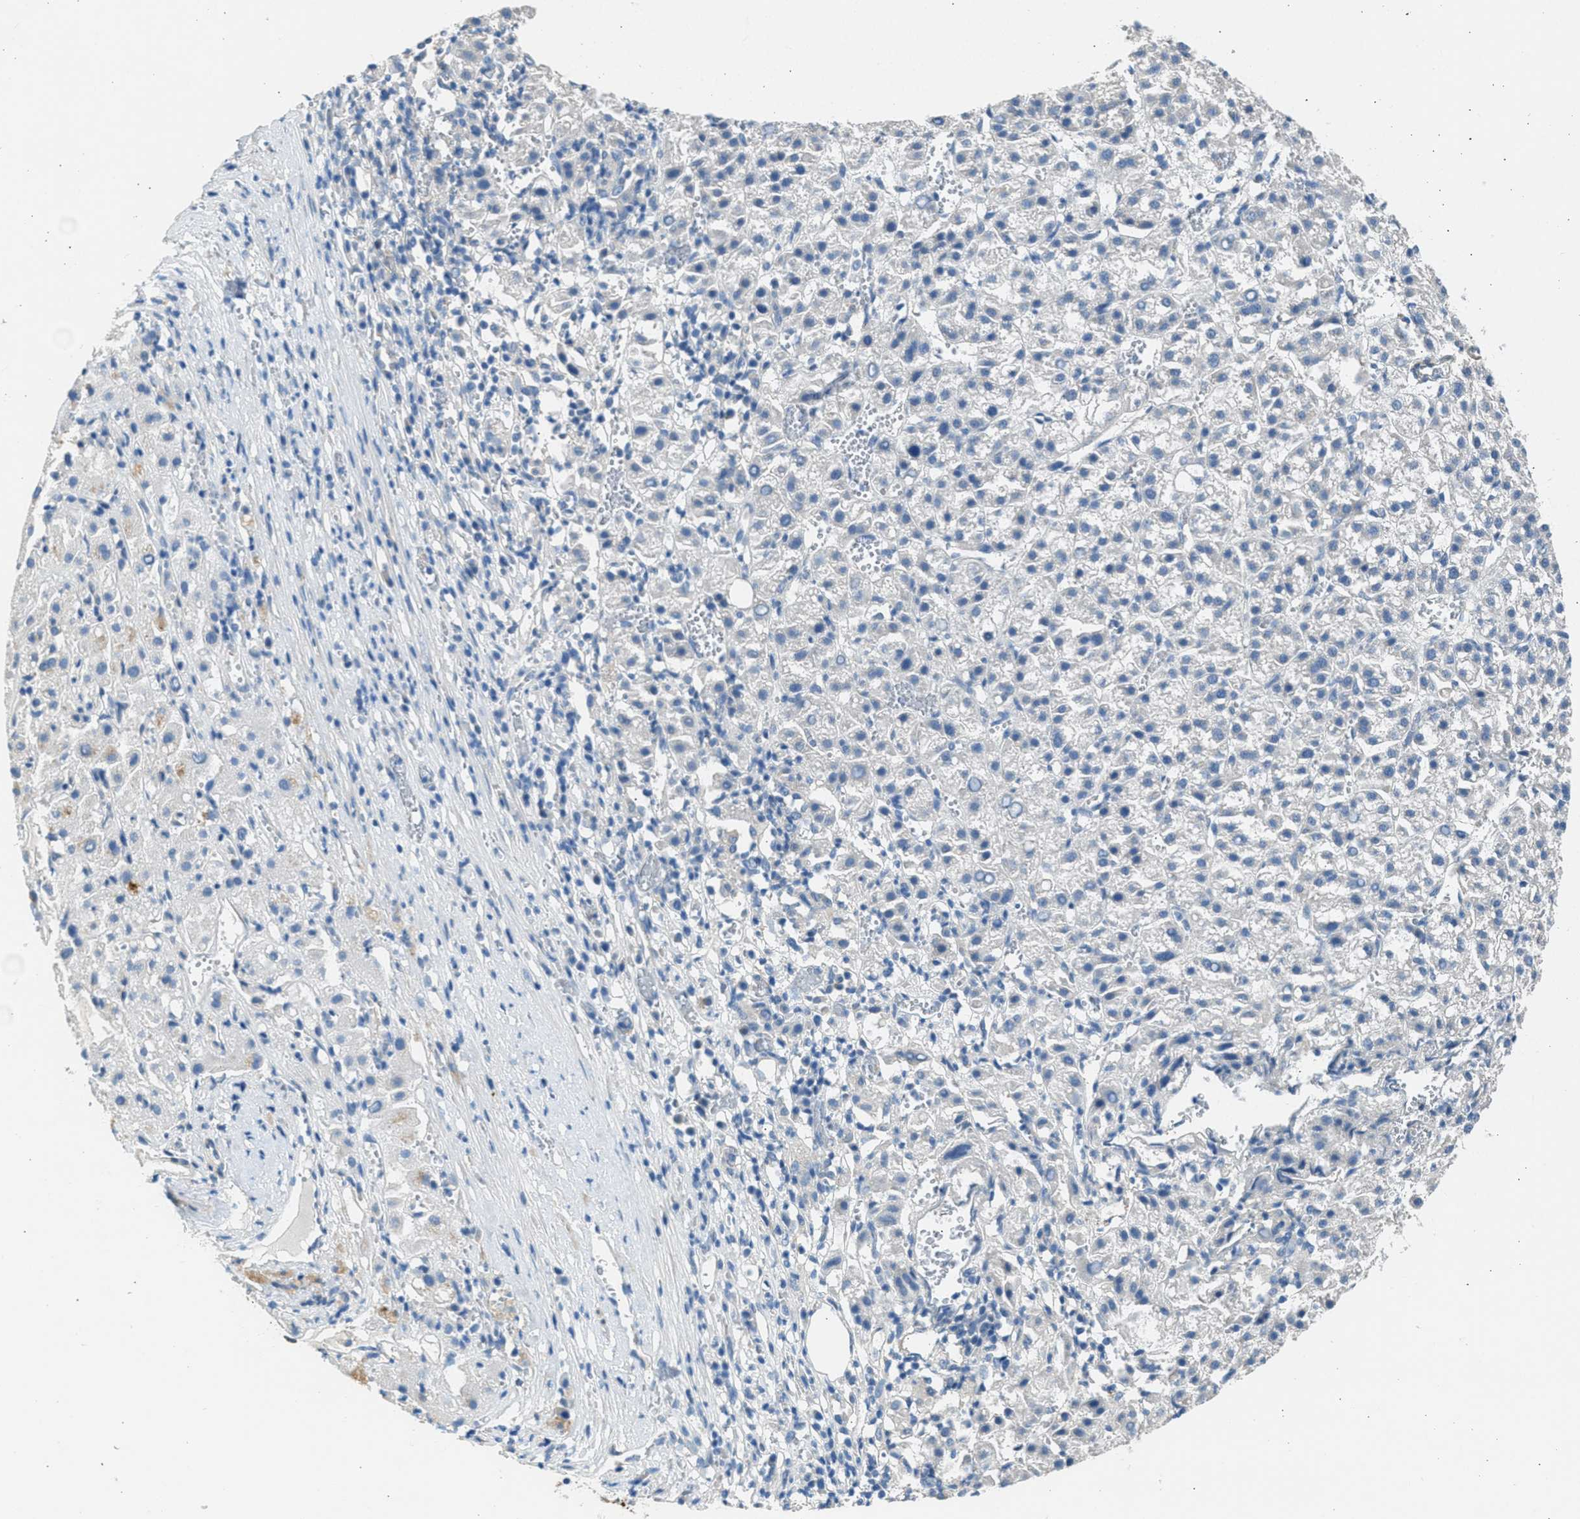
{"staining": {"intensity": "negative", "quantity": "none", "location": "none"}, "tissue": "liver cancer", "cell_type": "Tumor cells", "image_type": "cancer", "snomed": [{"axis": "morphology", "description": "Carcinoma, Hepatocellular, NOS"}, {"axis": "topography", "description": "Liver"}], "caption": "This is an immunohistochemistry (IHC) photomicrograph of human liver cancer. There is no expression in tumor cells.", "gene": "PCNX3", "patient": {"sex": "female", "age": 58}}